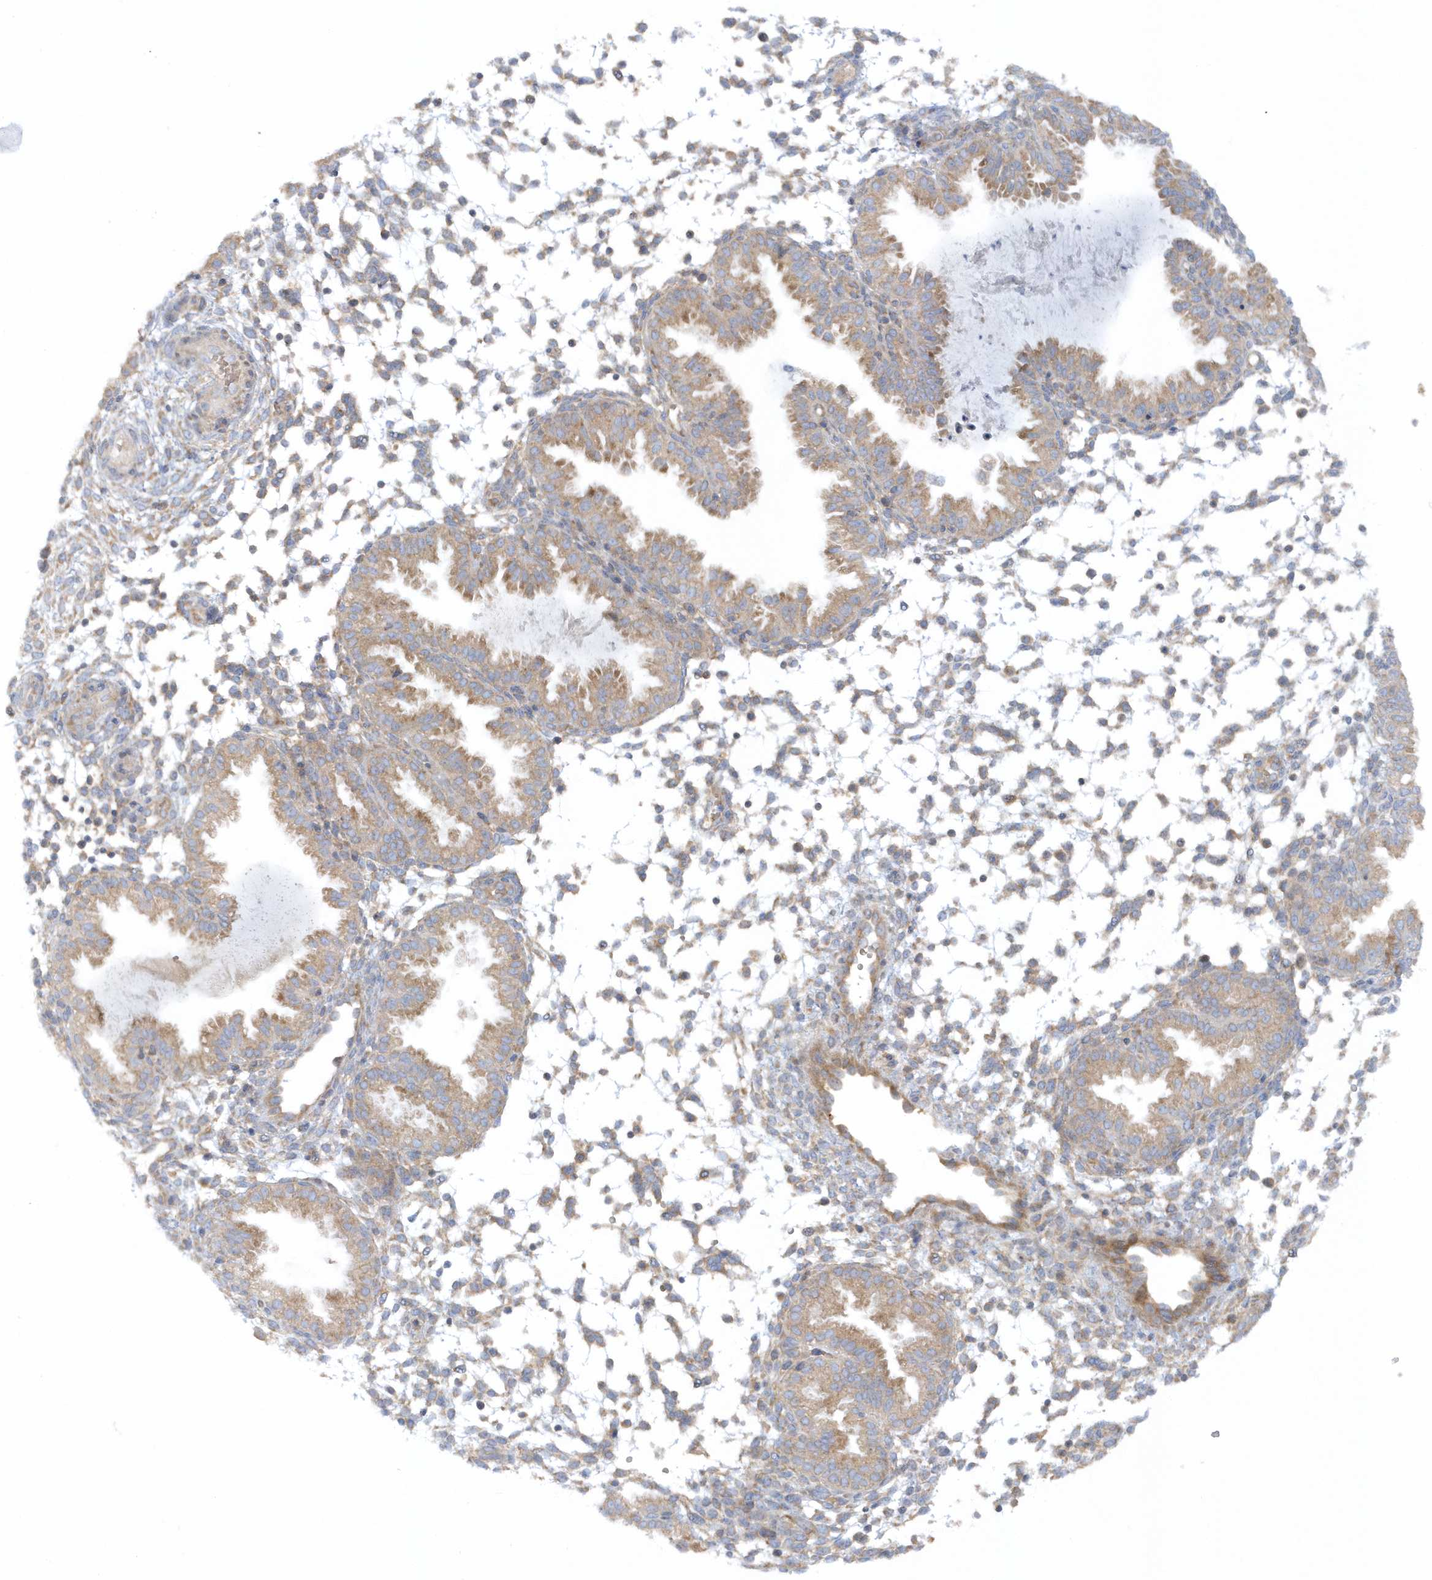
{"staining": {"intensity": "weak", "quantity": "<25%", "location": "cytoplasmic/membranous"}, "tissue": "endometrium", "cell_type": "Cells in endometrial stroma", "image_type": "normal", "snomed": [{"axis": "morphology", "description": "Normal tissue, NOS"}, {"axis": "topography", "description": "Endometrium"}], "caption": "Immunohistochemistry image of normal endometrium: endometrium stained with DAB exhibits no significant protein expression in cells in endometrial stroma.", "gene": "CNOT10", "patient": {"sex": "female", "age": 33}}